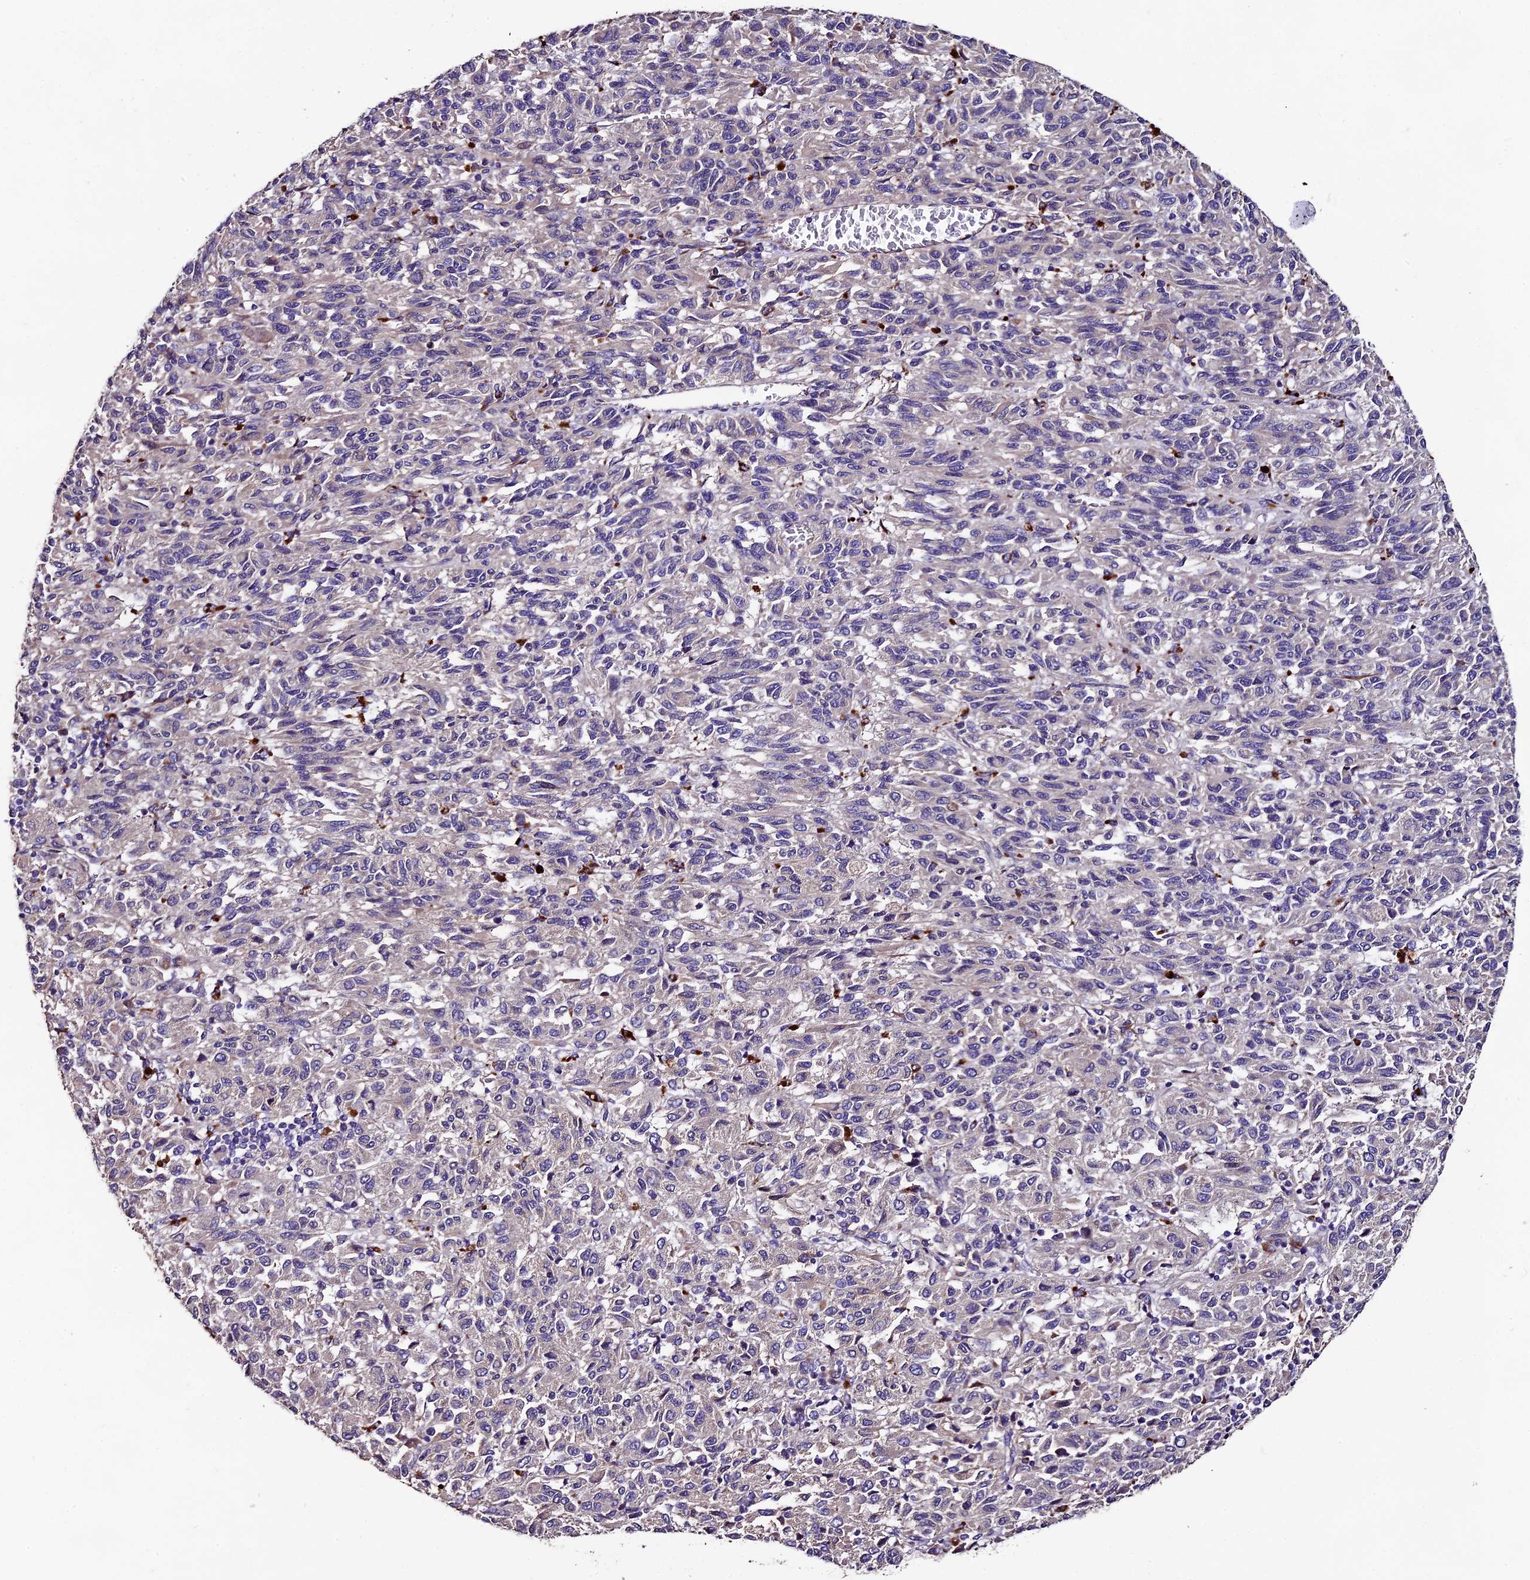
{"staining": {"intensity": "negative", "quantity": "none", "location": "none"}, "tissue": "melanoma", "cell_type": "Tumor cells", "image_type": "cancer", "snomed": [{"axis": "morphology", "description": "Malignant melanoma, Metastatic site"}, {"axis": "topography", "description": "Lung"}], "caption": "Tumor cells show no significant protein positivity in malignant melanoma (metastatic site).", "gene": "CLN5", "patient": {"sex": "male", "age": 64}}